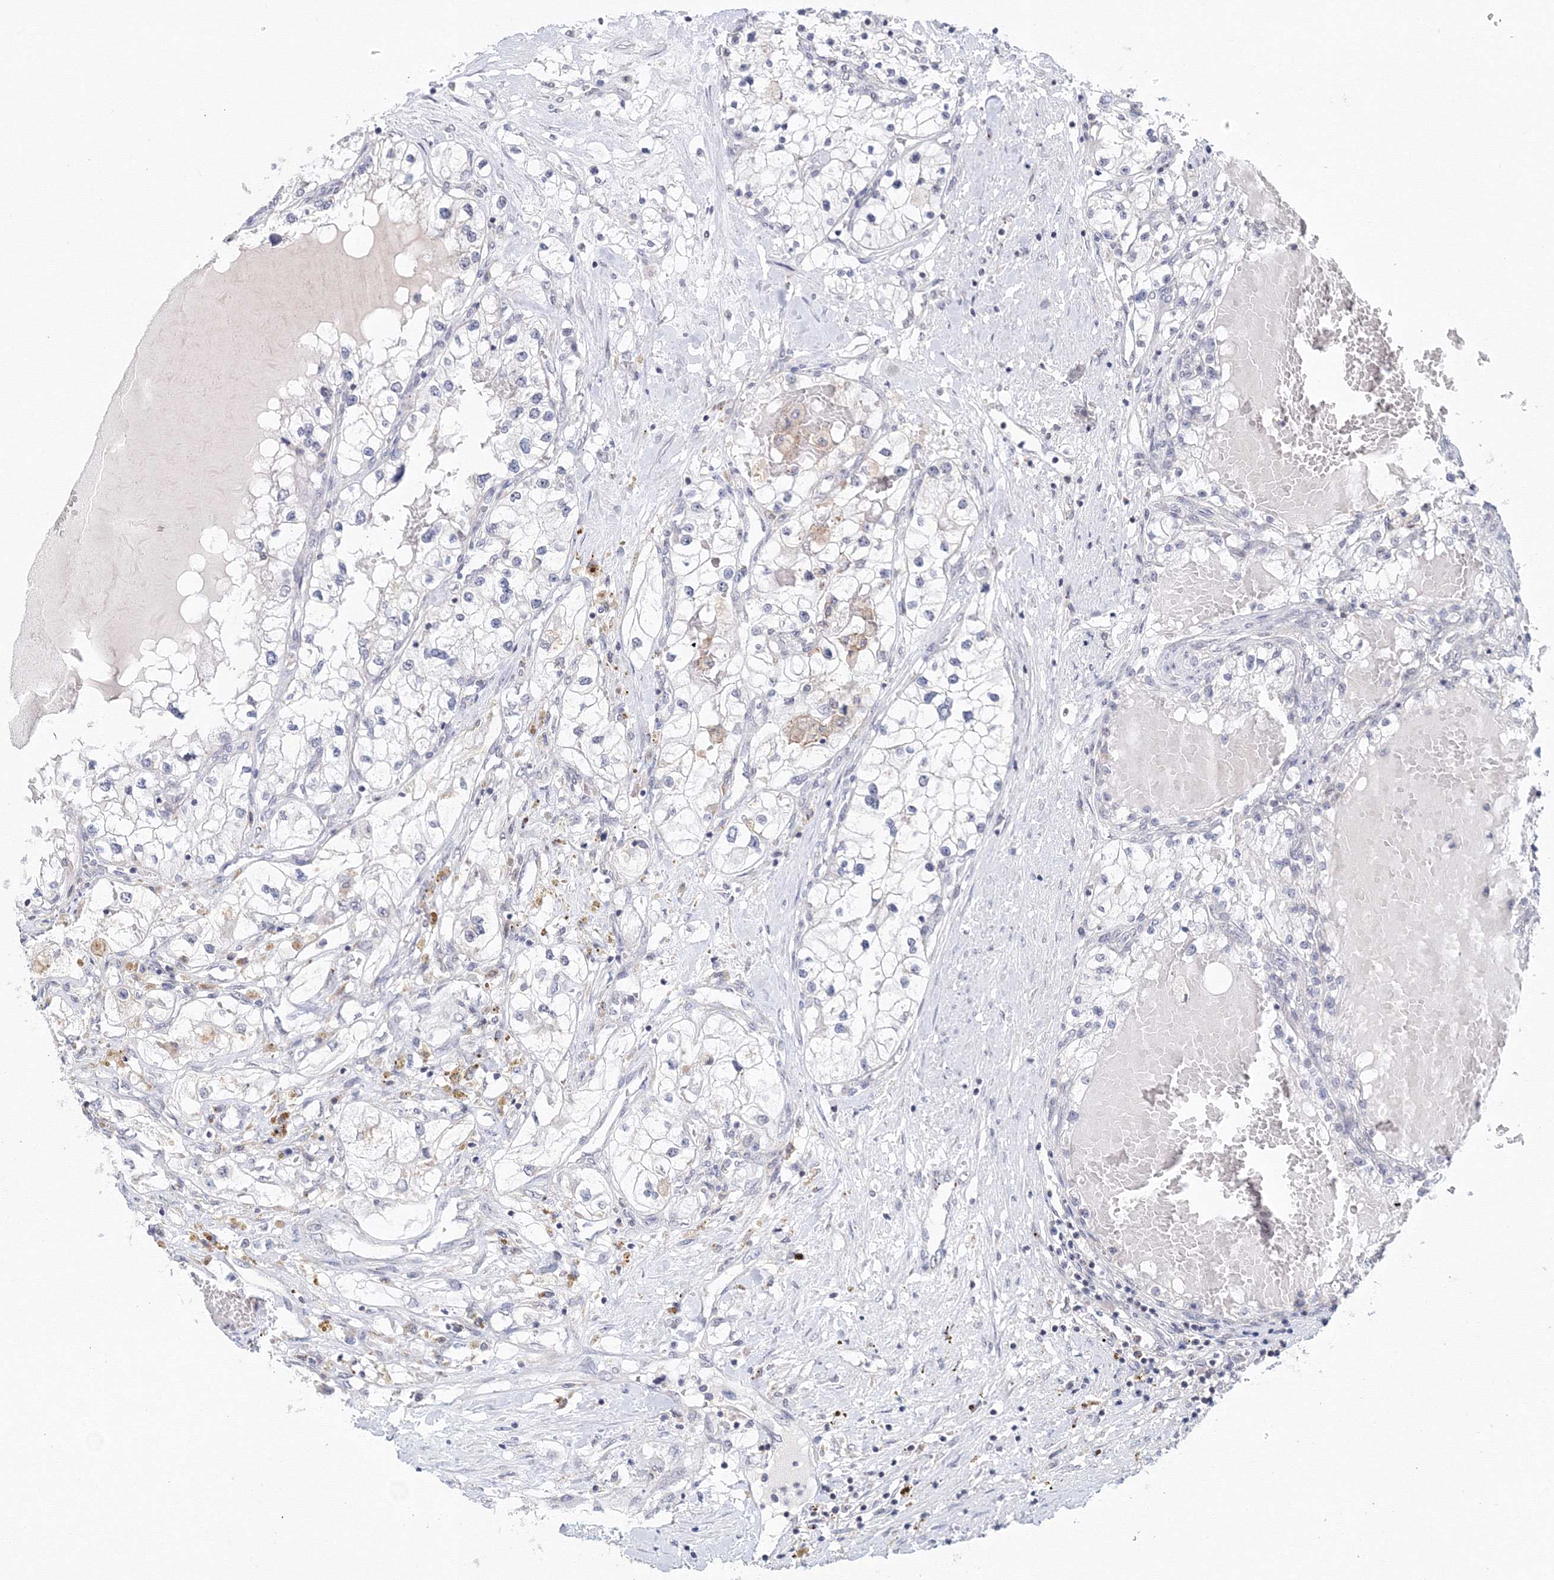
{"staining": {"intensity": "negative", "quantity": "none", "location": "none"}, "tissue": "renal cancer", "cell_type": "Tumor cells", "image_type": "cancer", "snomed": [{"axis": "morphology", "description": "Normal tissue, NOS"}, {"axis": "morphology", "description": "Adenocarcinoma, NOS"}, {"axis": "topography", "description": "Kidney"}], "caption": "Tumor cells are negative for brown protein staining in renal adenocarcinoma.", "gene": "SLC7A7", "patient": {"sex": "male", "age": 68}}